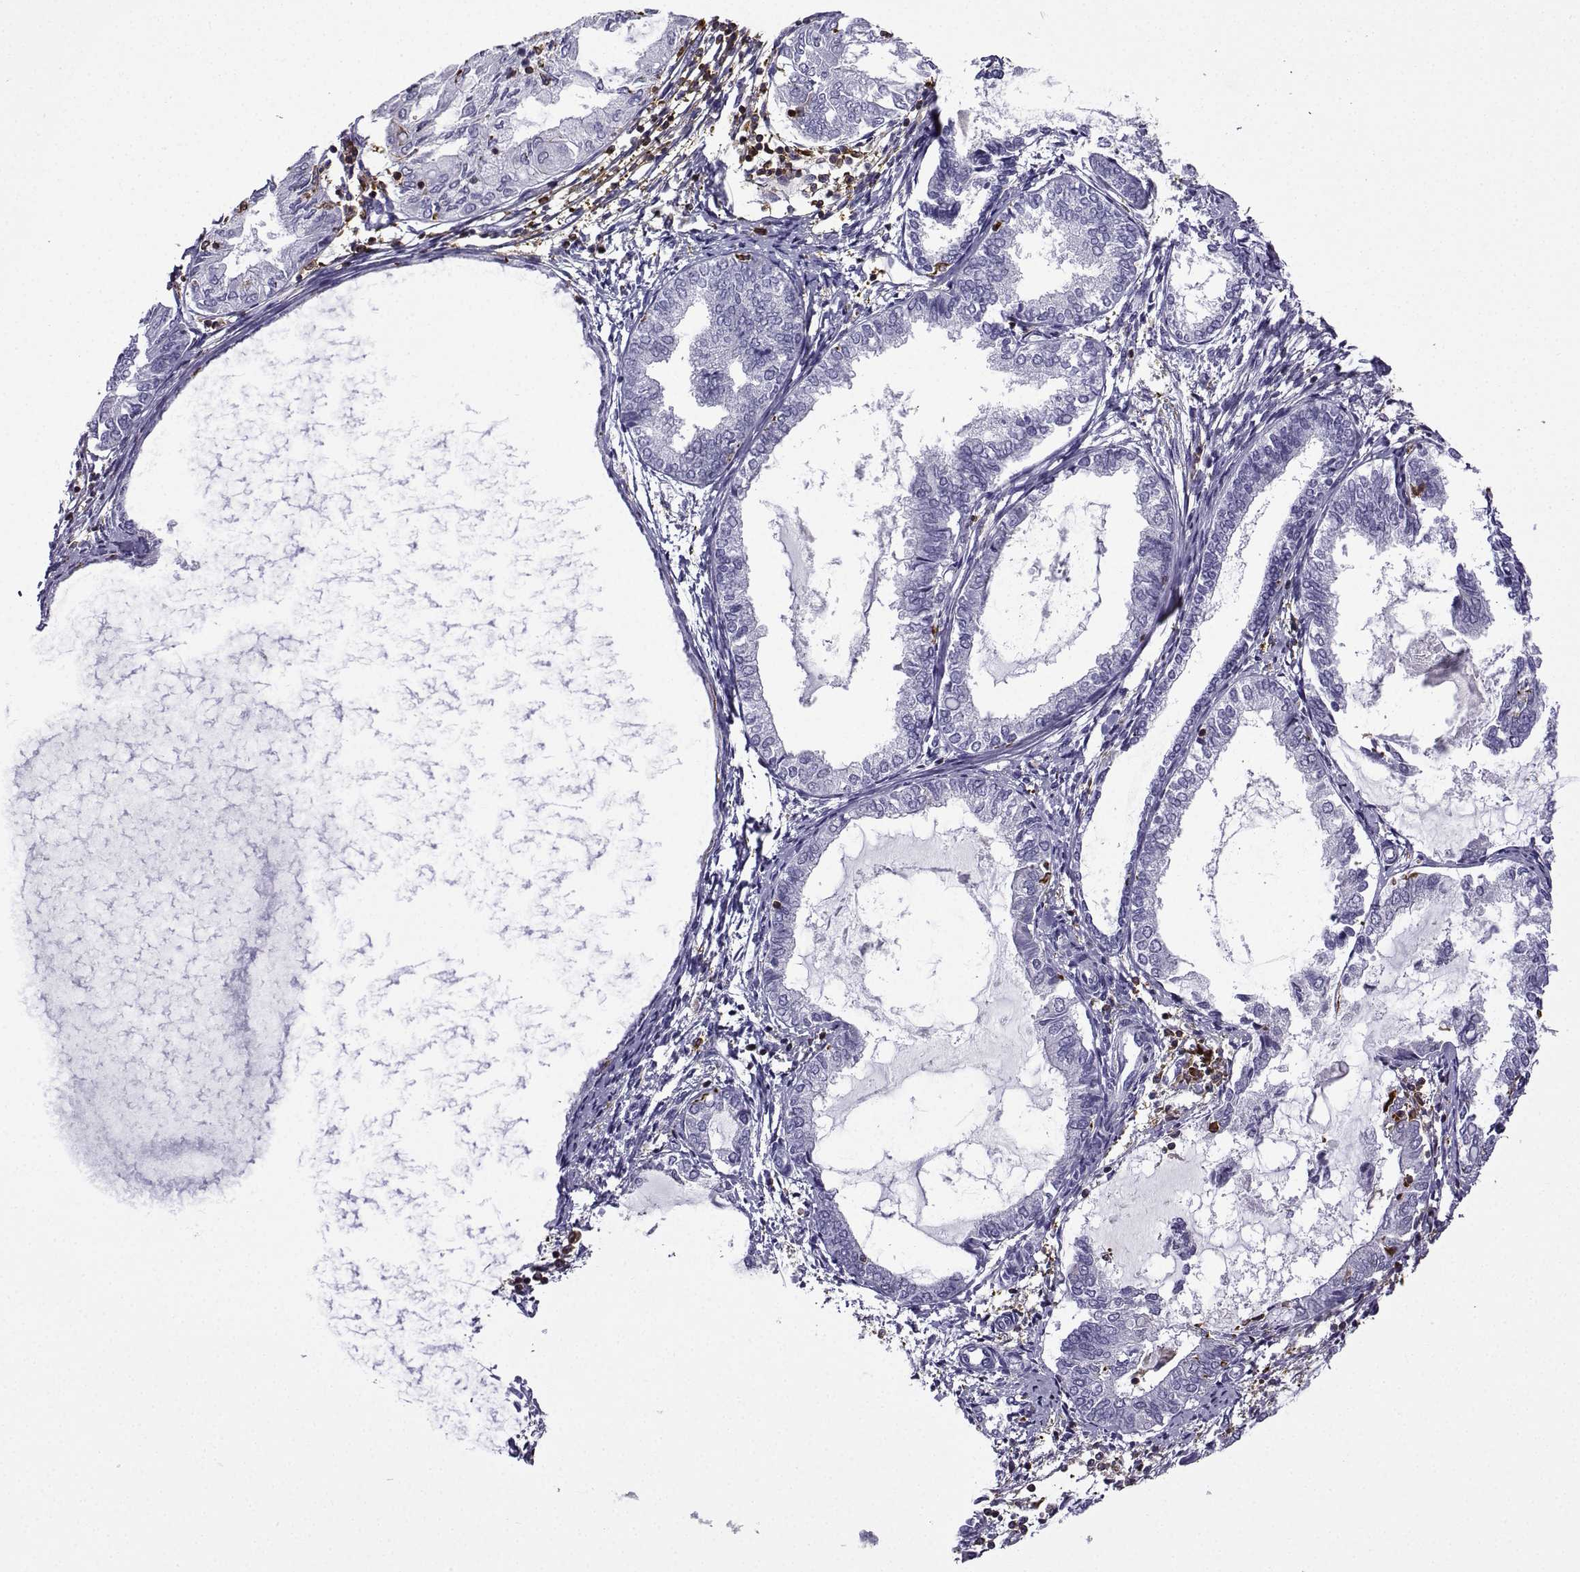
{"staining": {"intensity": "negative", "quantity": "none", "location": "none"}, "tissue": "endometrial cancer", "cell_type": "Tumor cells", "image_type": "cancer", "snomed": [{"axis": "morphology", "description": "Adenocarcinoma, NOS"}, {"axis": "topography", "description": "Endometrium"}], "caption": "High magnification brightfield microscopy of endometrial cancer (adenocarcinoma) stained with DAB (brown) and counterstained with hematoxylin (blue): tumor cells show no significant expression.", "gene": "DOCK10", "patient": {"sex": "female", "age": 68}}